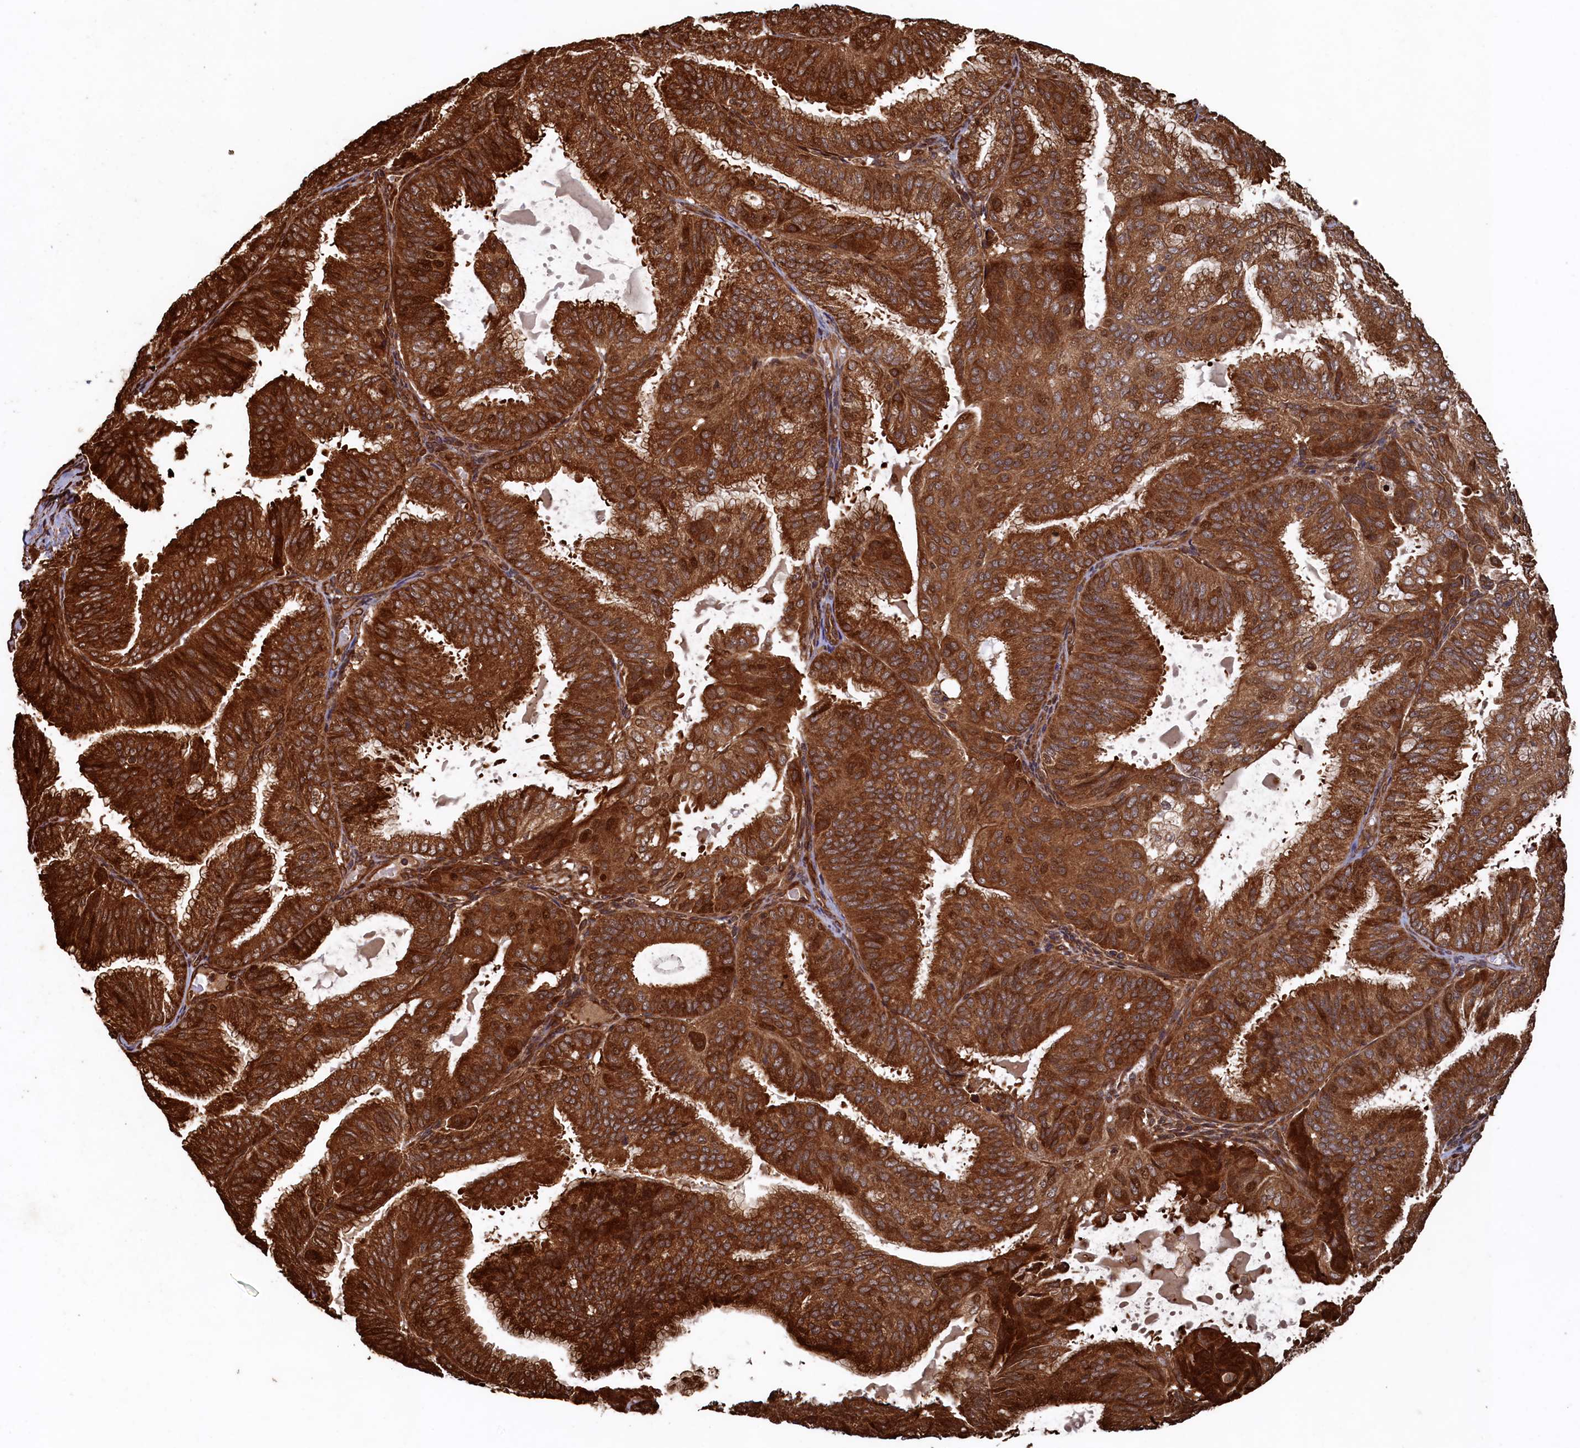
{"staining": {"intensity": "strong", "quantity": ">75%", "location": "cytoplasmic/membranous,nuclear"}, "tissue": "endometrial cancer", "cell_type": "Tumor cells", "image_type": "cancer", "snomed": [{"axis": "morphology", "description": "Adenocarcinoma, NOS"}, {"axis": "topography", "description": "Endometrium"}], "caption": "Endometrial cancer (adenocarcinoma) stained with immunohistochemistry (IHC) shows strong cytoplasmic/membranous and nuclear staining in approximately >75% of tumor cells.", "gene": "PIGN", "patient": {"sex": "female", "age": 49}}